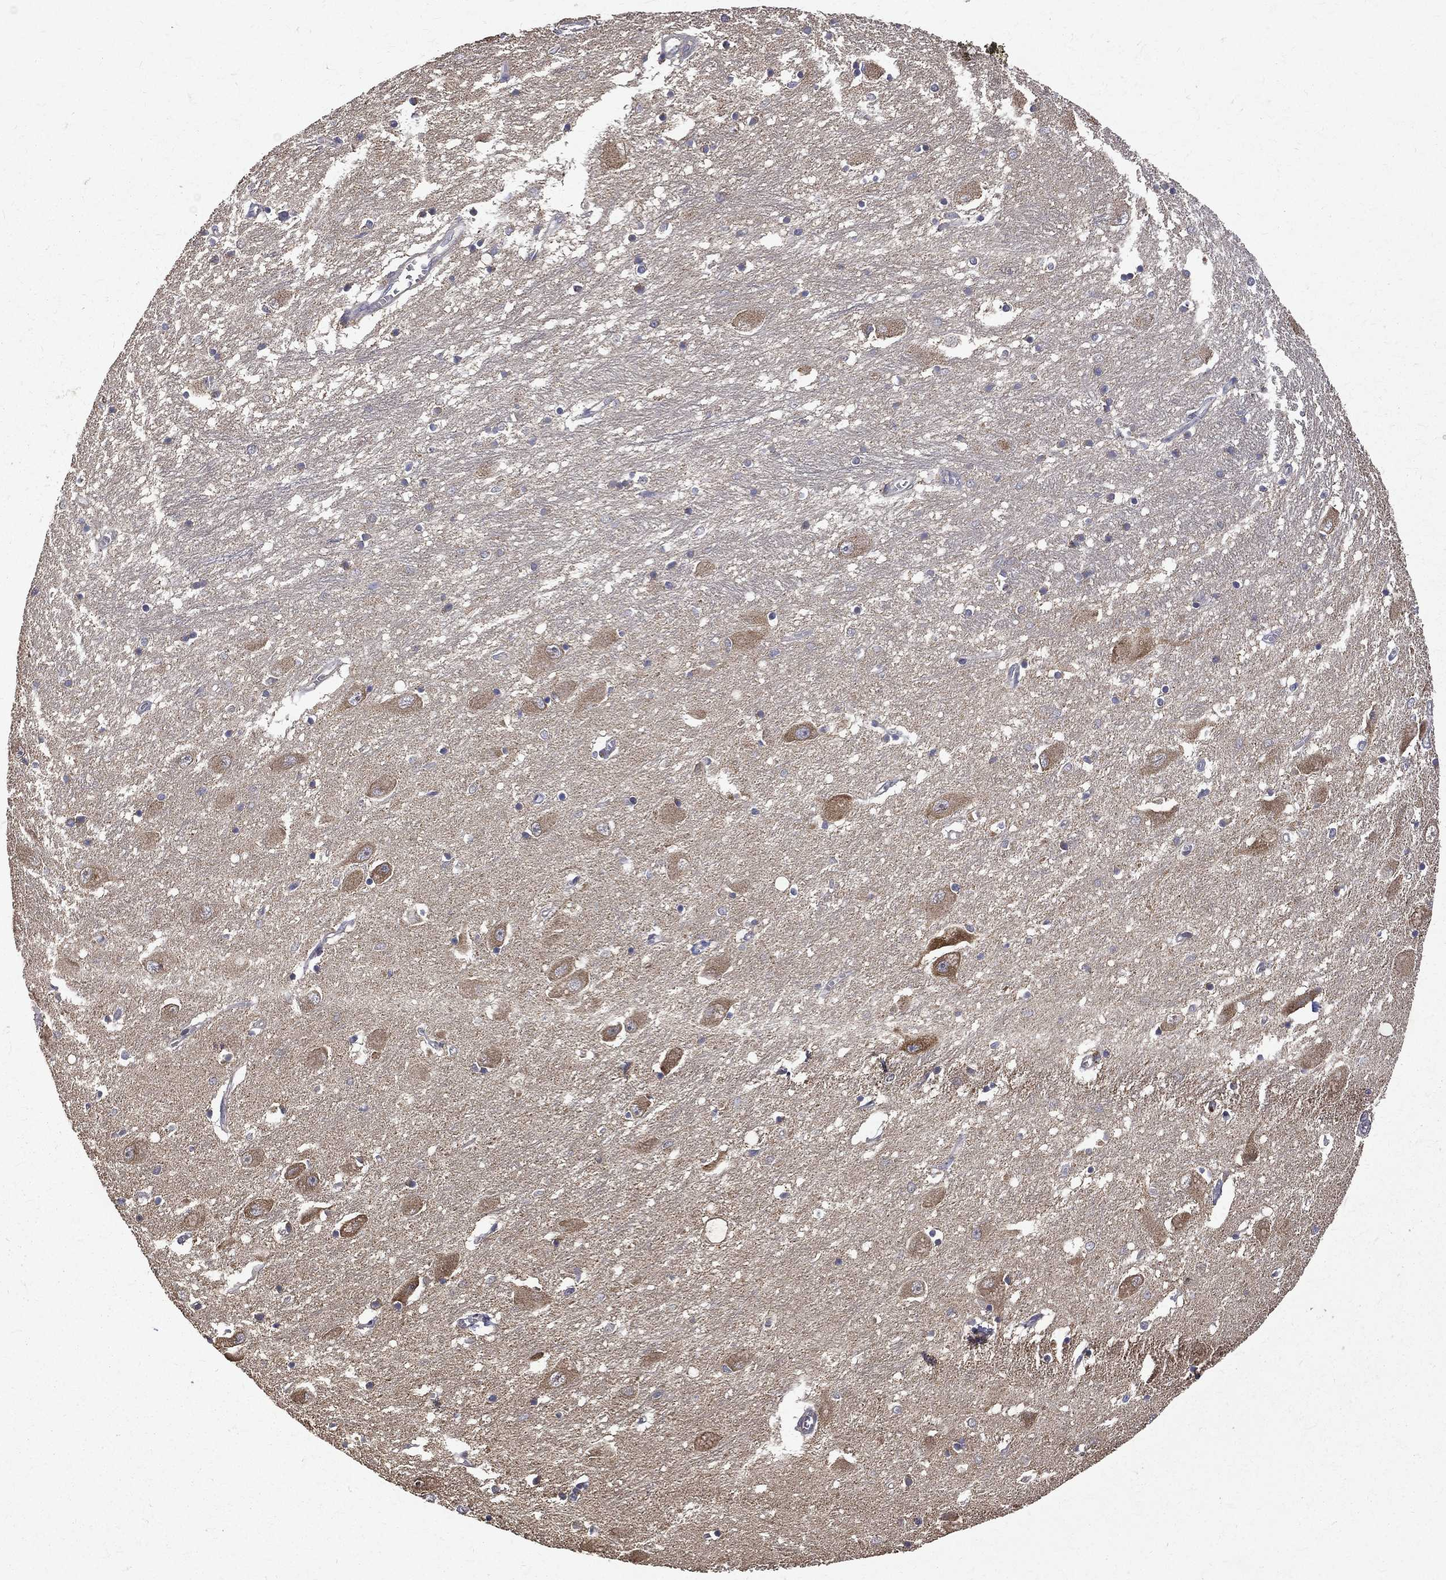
{"staining": {"intensity": "negative", "quantity": "none", "location": "none"}, "tissue": "caudate", "cell_type": "Glial cells", "image_type": "normal", "snomed": [{"axis": "morphology", "description": "Normal tissue, NOS"}, {"axis": "topography", "description": "Lateral ventricle wall"}], "caption": "IHC photomicrograph of unremarkable caudate: caudate stained with DAB shows no significant protein positivity in glial cells.", "gene": "RPGR", "patient": {"sex": "male", "age": 54}}